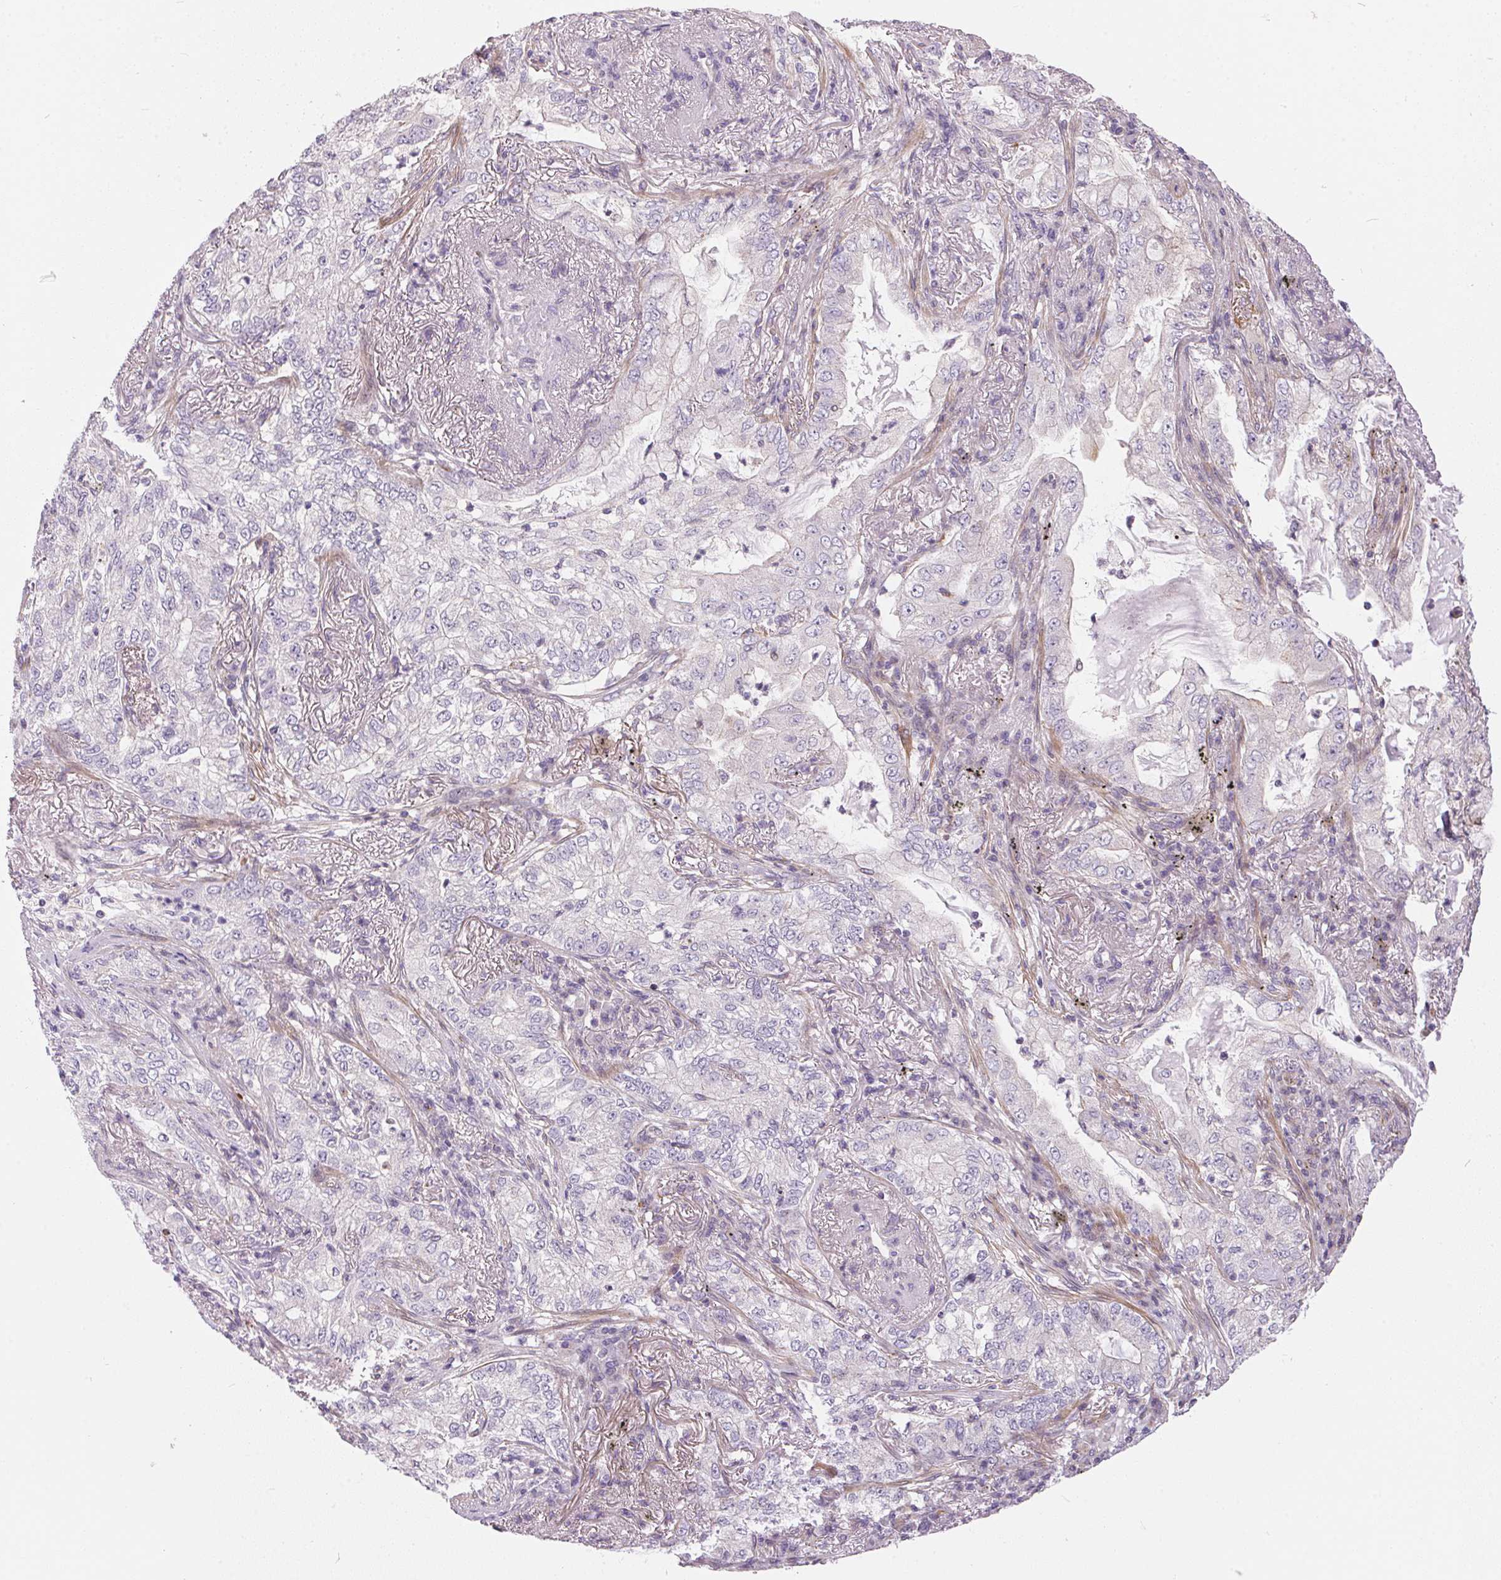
{"staining": {"intensity": "negative", "quantity": "none", "location": "none"}, "tissue": "lung cancer", "cell_type": "Tumor cells", "image_type": "cancer", "snomed": [{"axis": "morphology", "description": "Adenocarcinoma, NOS"}, {"axis": "topography", "description": "Lung"}], "caption": "The micrograph reveals no staining of tumor cells in lung cancer.", "gene": "UNC13B", "patient": {"sex": "female", "age": 73}}